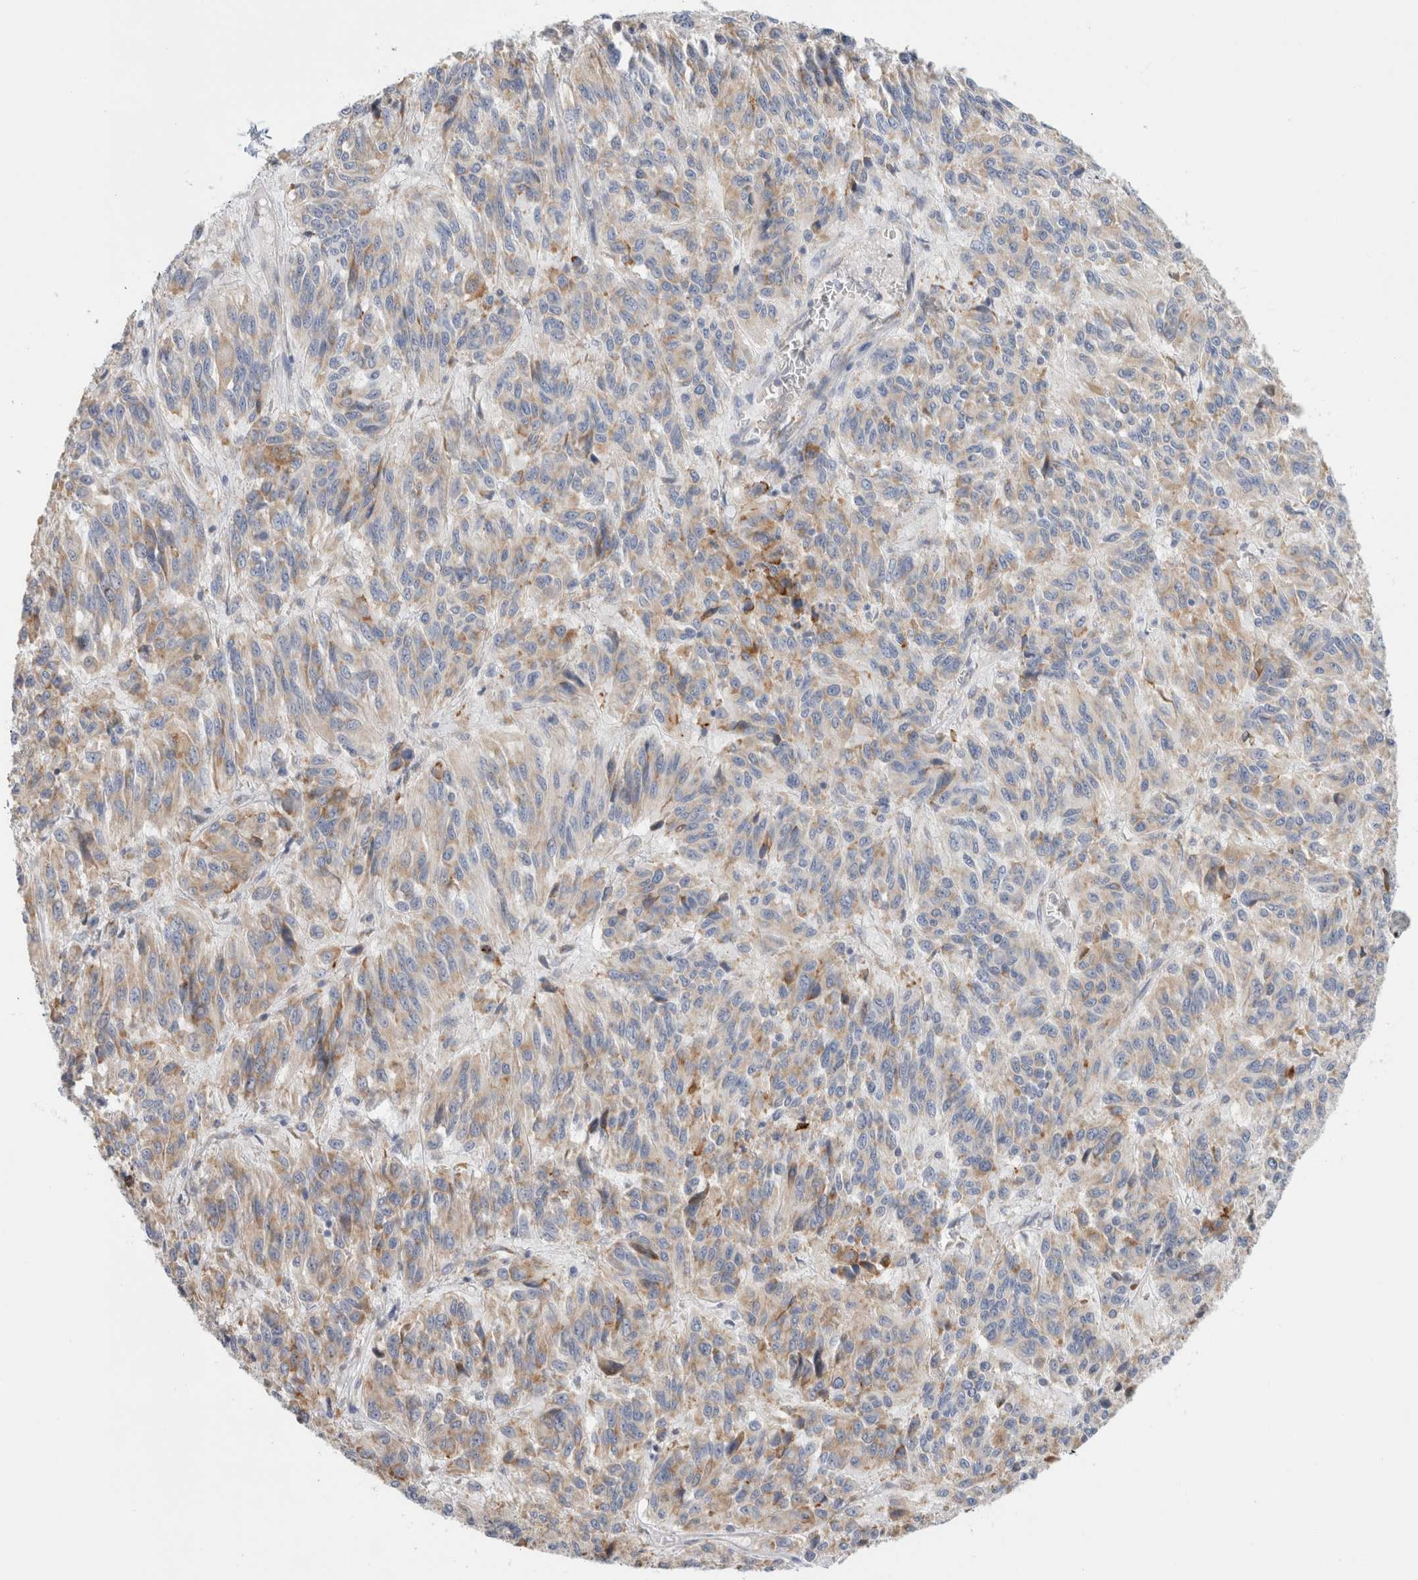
{"staining": {"intensity": "weak", "quantity": ">75%", "location": "cytoplasmic/membranous"}, "tissue": "melanoma", "cell_type": "Tumor cells", "image_type": "cancer", "snomed": [{"axis": "morphology", "description": "Malignant melanoma, Metastatic site"}, {"axis": "topography", "description": "Lung"}], "caption": "Immunohistochemistry (IHC) histopathology image of neoplastic tissue: malignant melanoma (metastatic site) stained using immunohistochemistry (IHC) reveals low levels of weak protein expression localized specifically in the cytoplasmic/membranous of tumor cells, appearing as a cytoplasmic/membranous brown color.", "gene": "CSK", "patient": {"sex": "male", "age": 64}}